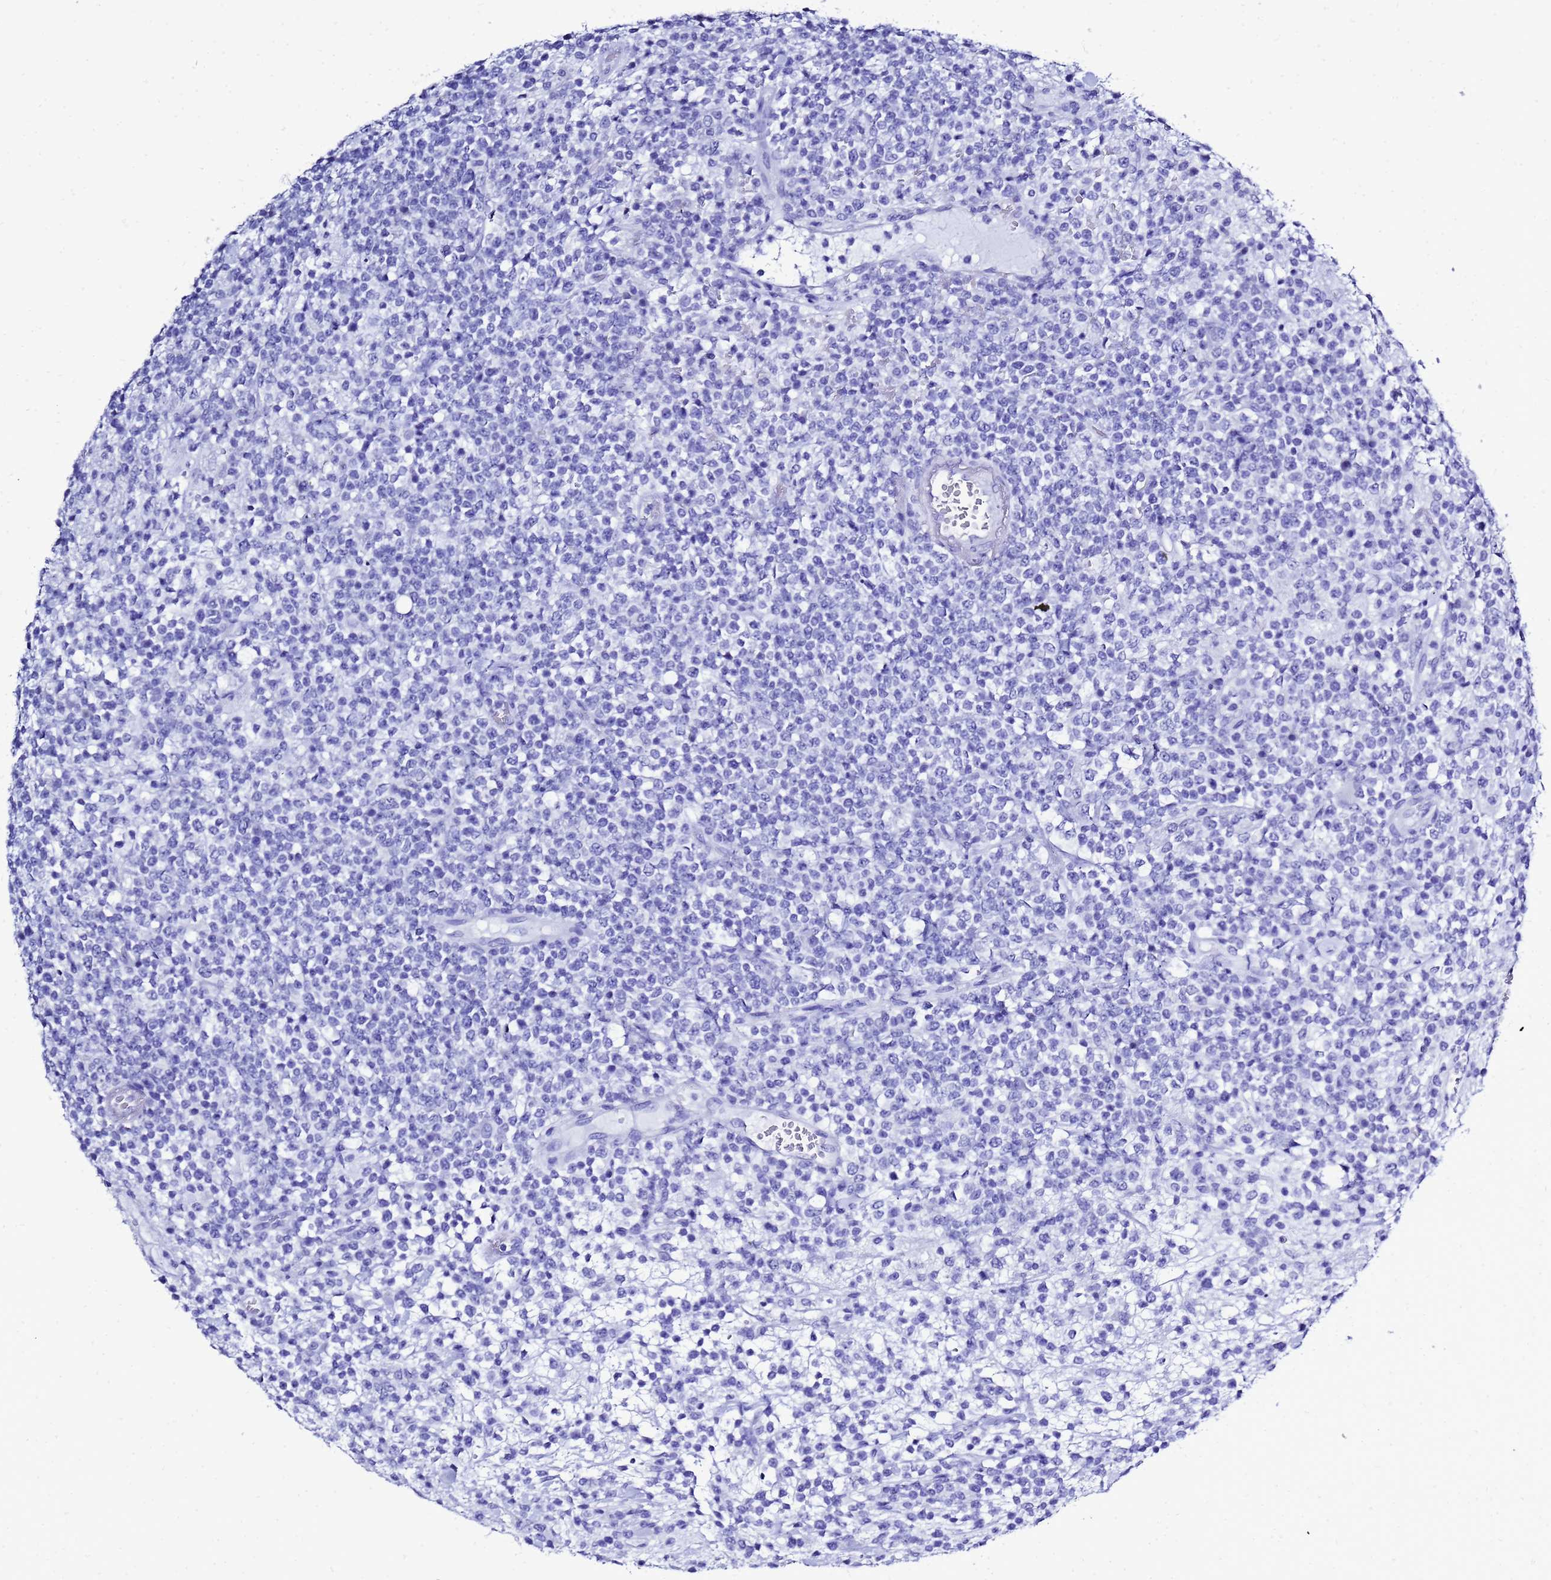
{"staining": {"intensity": "negative", "quantity": "none", "location": "none"}, "tissue": "lymphoma", "cell_type": "Tumor cells", "image_type": "cancer", "snomed": [{"axis": "morphology", "description": "Malignant lymphoma, non-Hodgkin's type, High grade"}, {"axis": "topography", "description": "Colon"}], "caption": "Immunohistochemical staining of human lymphoma displays no significant positivity in tumor cells.", "gene": "LIPF", "patient": {"sex": "female", "age": 53}}